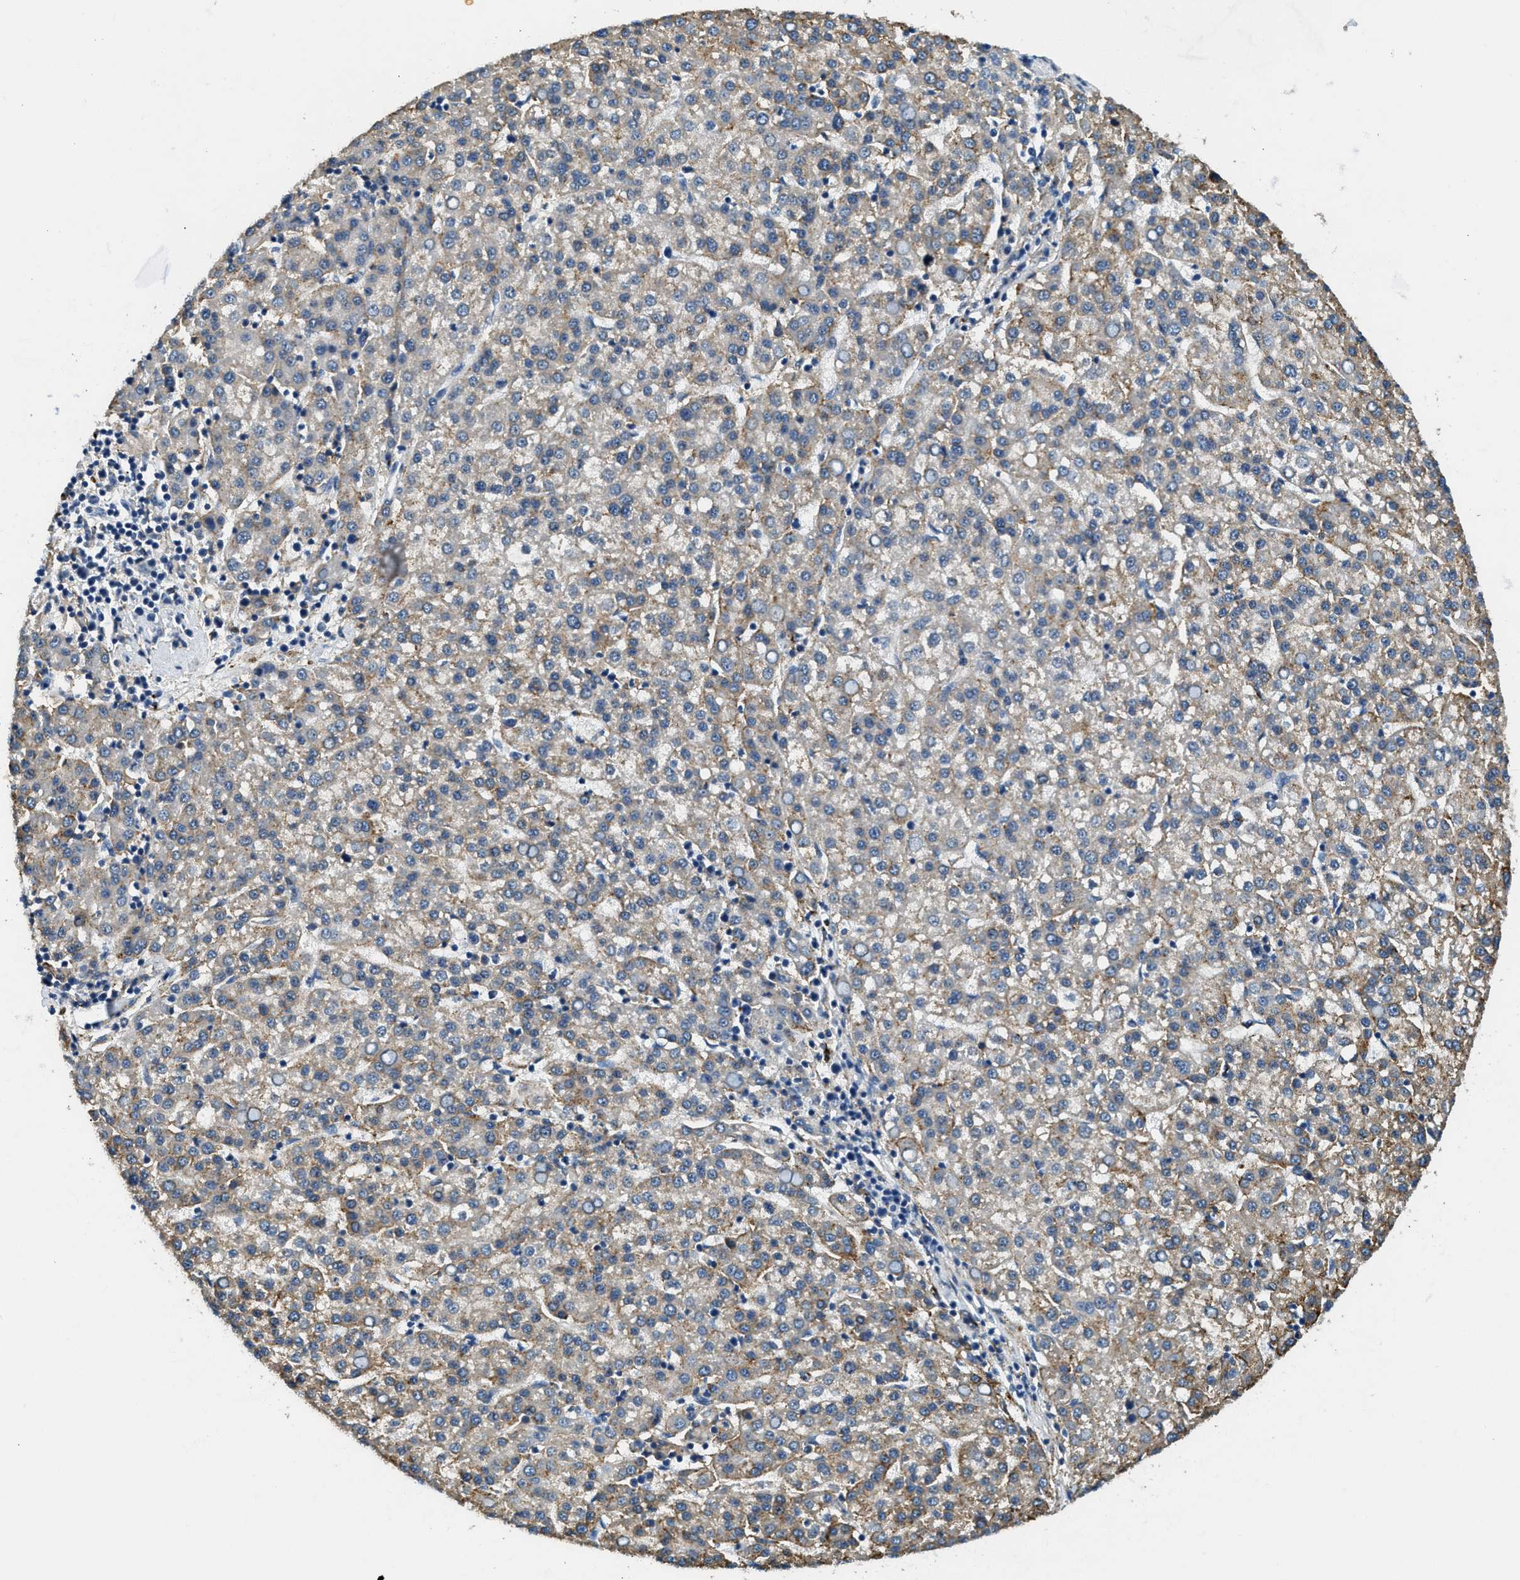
{"staining": {"intensity": "weak", "quantity": ">75%", "location": "cytoplasmic/membranous"}, "tissue": "liver cancer", "cell_type": "Tumor cells", "image_type": "cancer", "snomed": [{"axis": "morphology", "description": "Carcinoma, Hepatocellular, NOS"}, {"axis": "topography", "description": "Liver"}], "caption": "Immunohistochemical staining of human liver cancer (hepatocellular carcinoma) displays weak cytoplasmic/membranous protein positivity in approximately >75% of tumor cells.", "gene": "LRP1", "patient": {"sex": "female", "age": 58}}